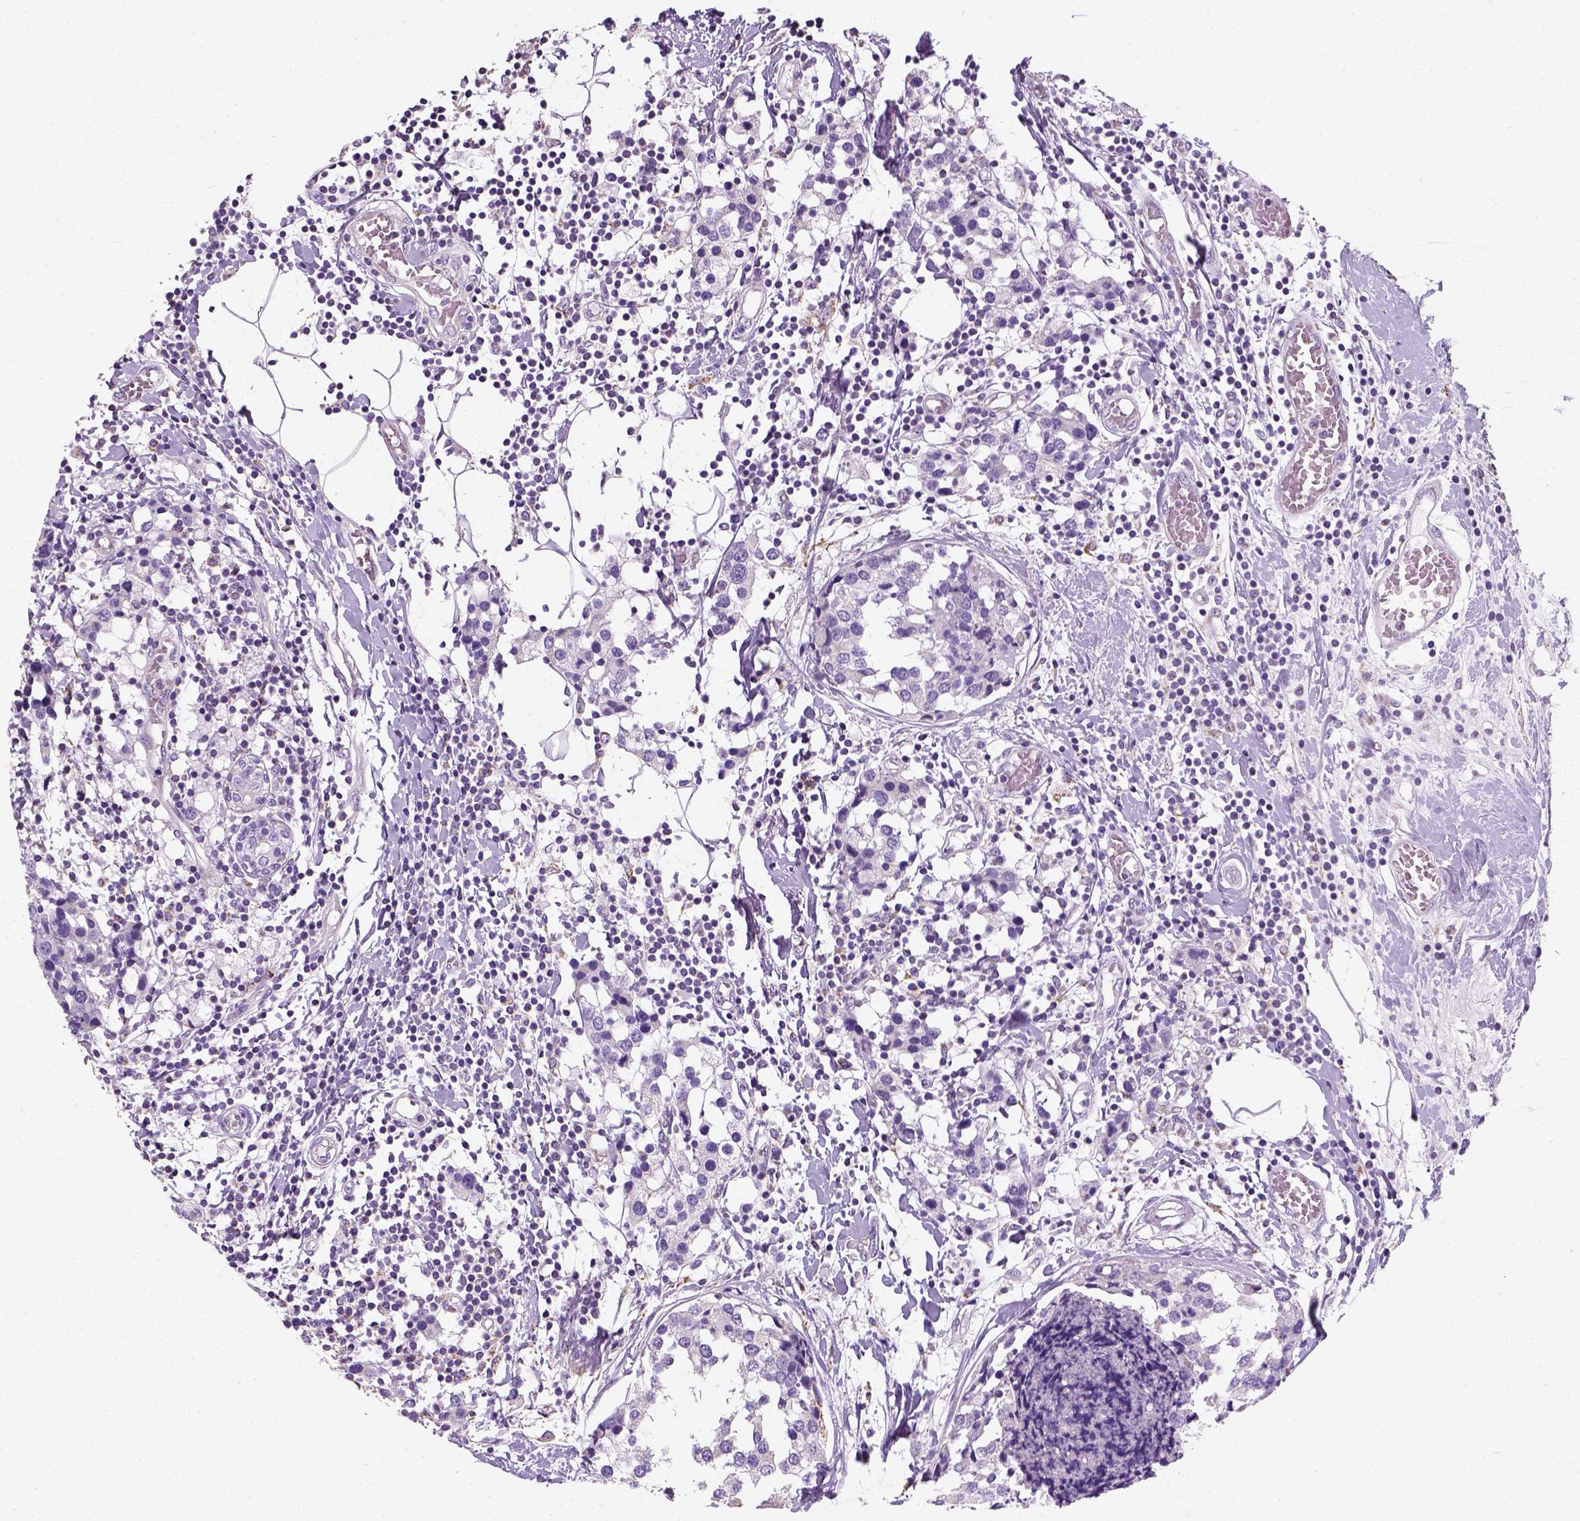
{"staining": {"intensity": "negative", "quantity": "none", "location": "none"}, "tissue": "breast cancer", "cell_type": "Tumor cells", "image_type": "cancer", "snomed": [{"axis": "morphology", "description": "Lobular carcinoma"}, {"axis": "topography", "description": "Breast"}], "caption": "Micrograph shows no significant protein positivity in tumor cells of breast cancer (lobular carcinoma).", "gene": "CHODL", "patient": {"sex": "female", "age": 59}}